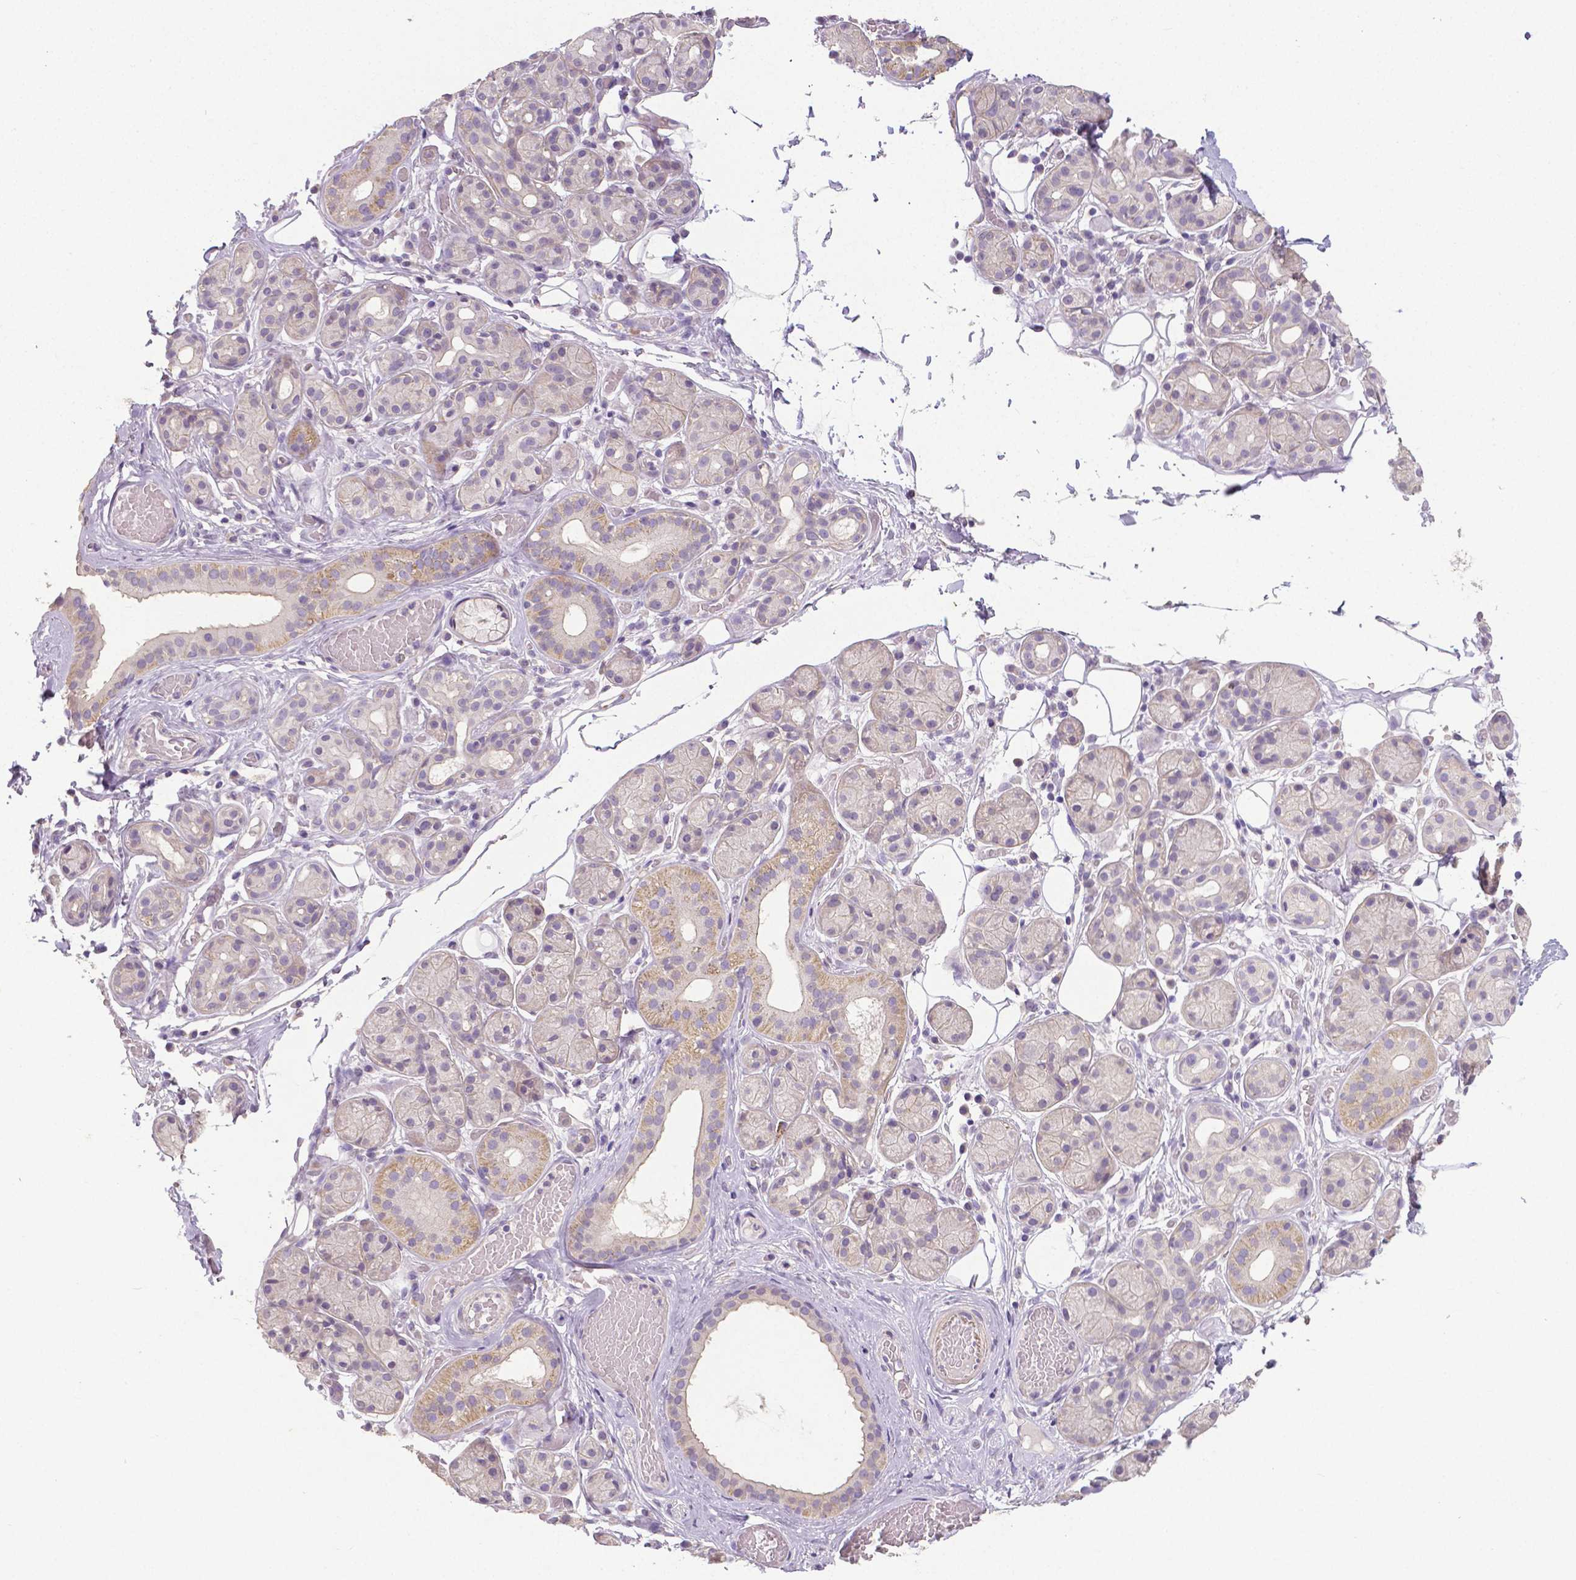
{"staining": {"intensity": "moderate", "quantity": "<25%", "location": "cytoplasmic/membranous"}, "tissue": "salivary gland", "cell_type": "Glandular cells", "image_type": "normal", "snomed": [{"axis": "morphology", "description": "Normal tissue, NOS"}, {"axis": "topography", "description": "Salivary gland"}, {"axis": "topography", "description": "Peripheral nerve tissue"}], "caption": "Salivary gland stained for a protein shows moderate cytoplasmic/membranous positivity in glandular cells.", "gene": "CRMP1", "patient": {"sex": "male", "age": 71}}